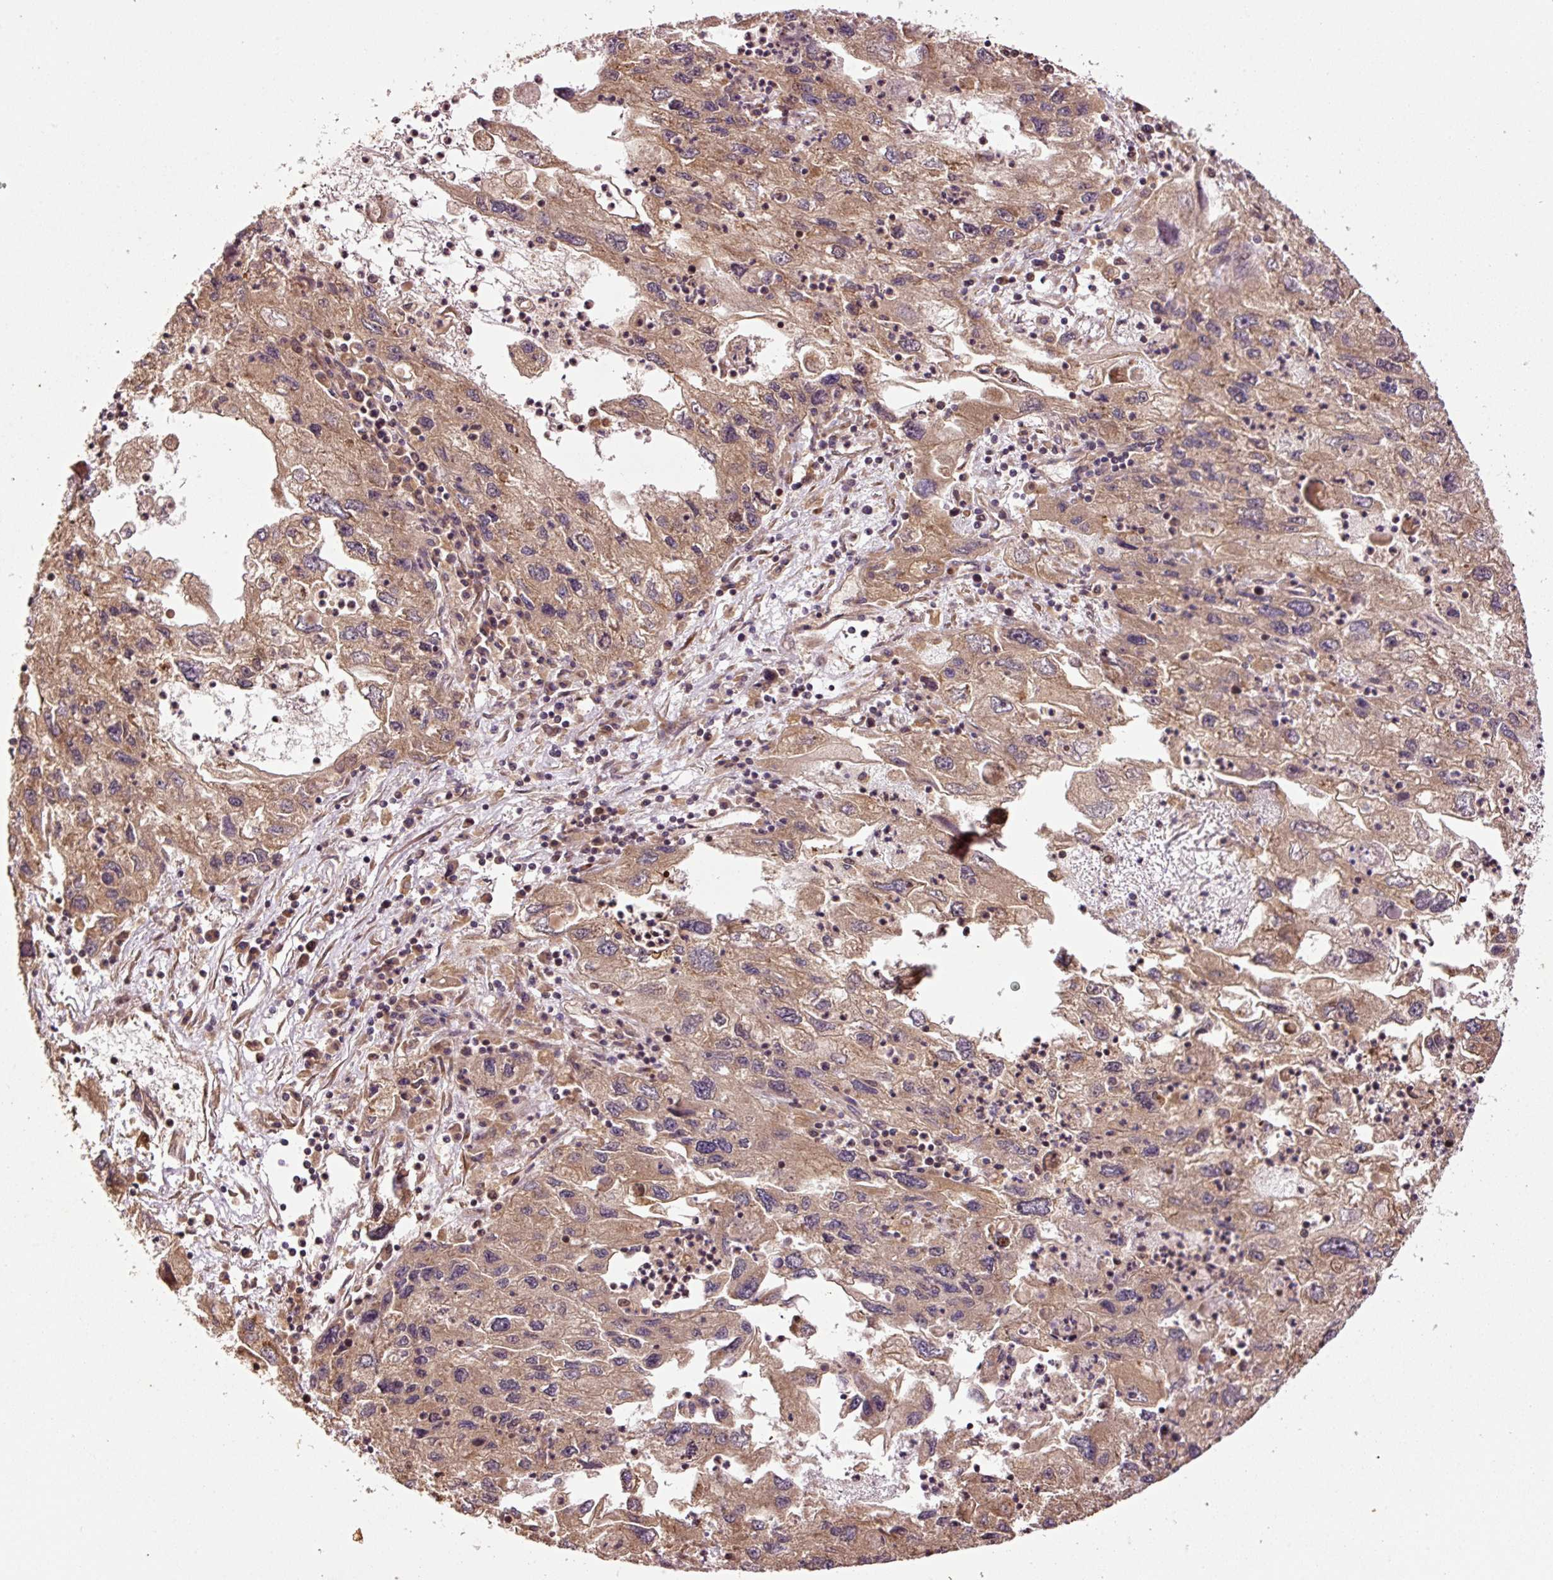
{"staining": {"intensity": "moderate", "quantity": ">75%", "location": "cytoplasmic/membranous"}, "tissue": "endometrial cancer", "cell_type": "Tumor cells", "image_type": "cancer", "snomed": [{"axis": "morphology", "description": "Adenocarcinoma, NOS"}, {"axis": "topography", "description": "Endometrium"}], "caption": "A micrograph of human endometrial cancer stained for a protein demonstrates moderate cytoplasmic/membranous brown staining in tumor cells. (DAB = brown stain, brightfield microscopy at high magnification).", "gene": "OXER1", "patient": {"sex": "female", "age": 49}}